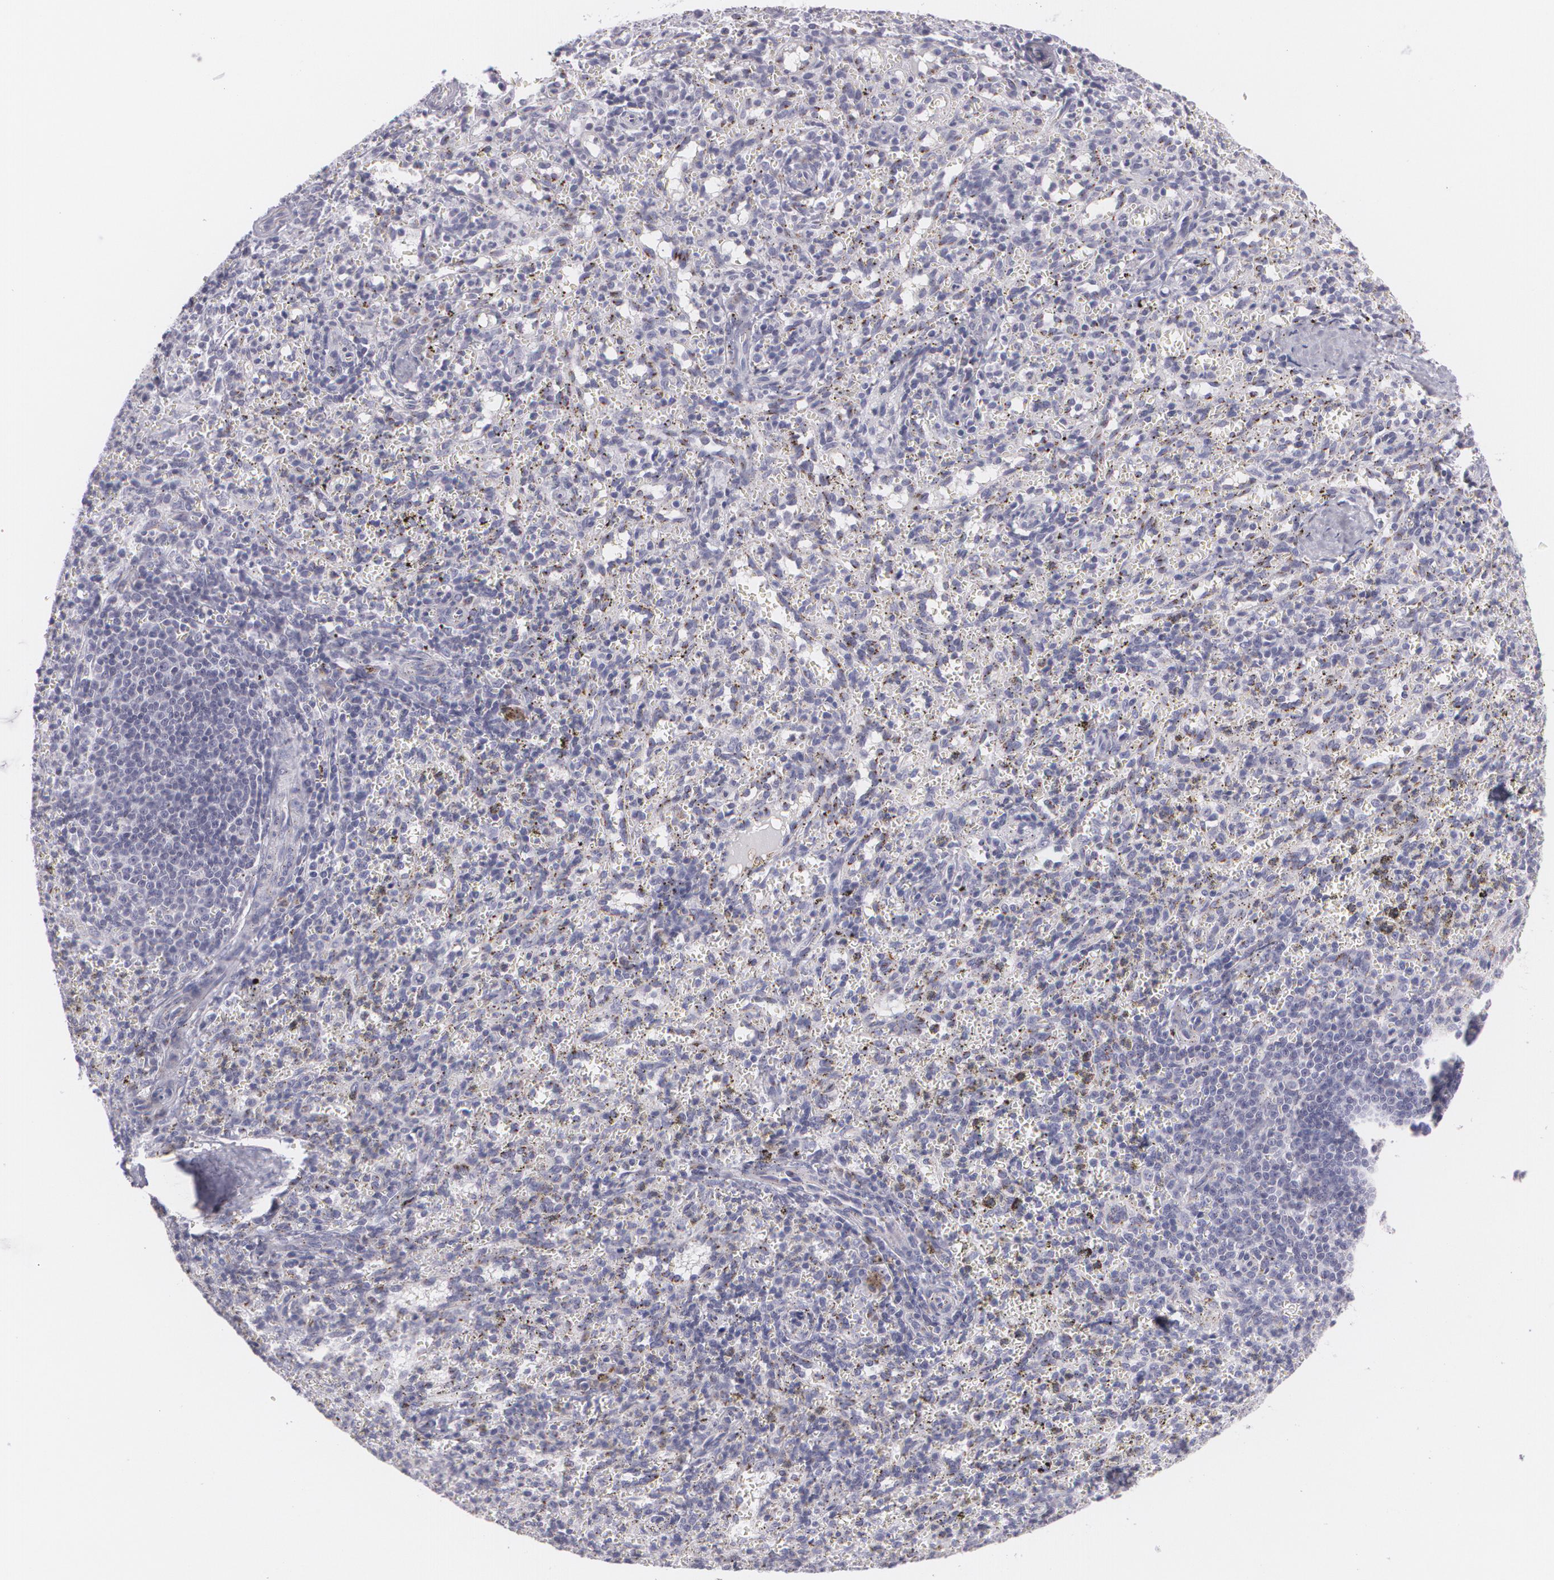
{"staining": {"intensity": "negative", "quantity": "none", "location": "none"}, "tissue": "spleen", "cell_type": "Cells in red pulp", "image_type": "normal", "snomed": [{"axis": "morphology", "description": "Normal tissue, NOS"}, {"axis": "topography", "description": "Spleen"}], "caption": "DAB (3,3'-diaminobenzidine) immunohistochemical staining of benign human spleen displays no significant staining in cells in red pulp.", "gene": "CILK1", "patient": {"sex": "female", "age": 10}}